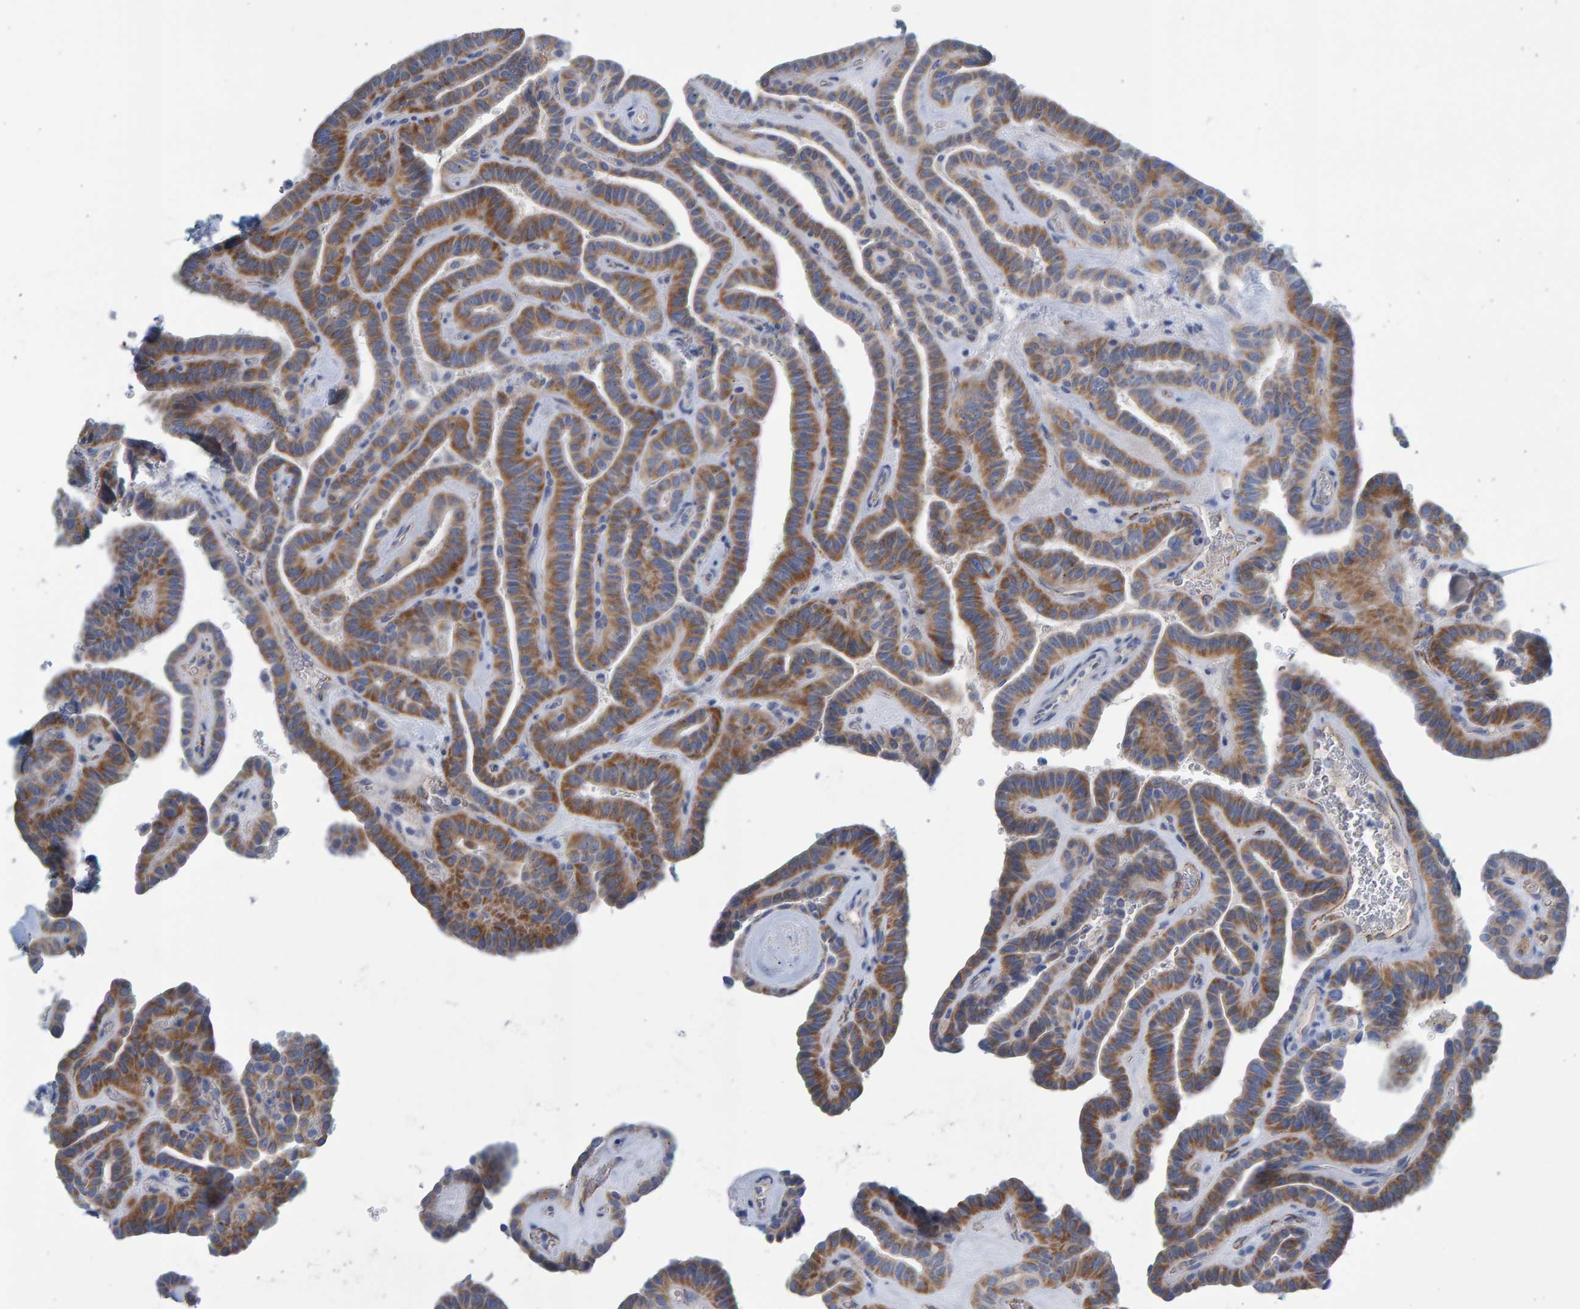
{"staining": {"intensity": "moderate", "quantity": ">75%", "location": "cytoplasmic/membranous"}, "tissue": "thyroid cancer", "cell_type": "Tumor cells", "image_type": "cancer", "snomed": [{"axis": "morphology", "description": "Papillary adenocarcinoma, NOS"}, {"axis": "topography", "description": "Thyroid gland"}], "caption": "Tumor cells reveal medium levels of moderate cytoplasmic/membranous staining in approximately >75% of cells in human thyroid papillary adenocarcinoma.", "gene": "SLC34A3", "patient": {"sex": "male", "age": 77}}